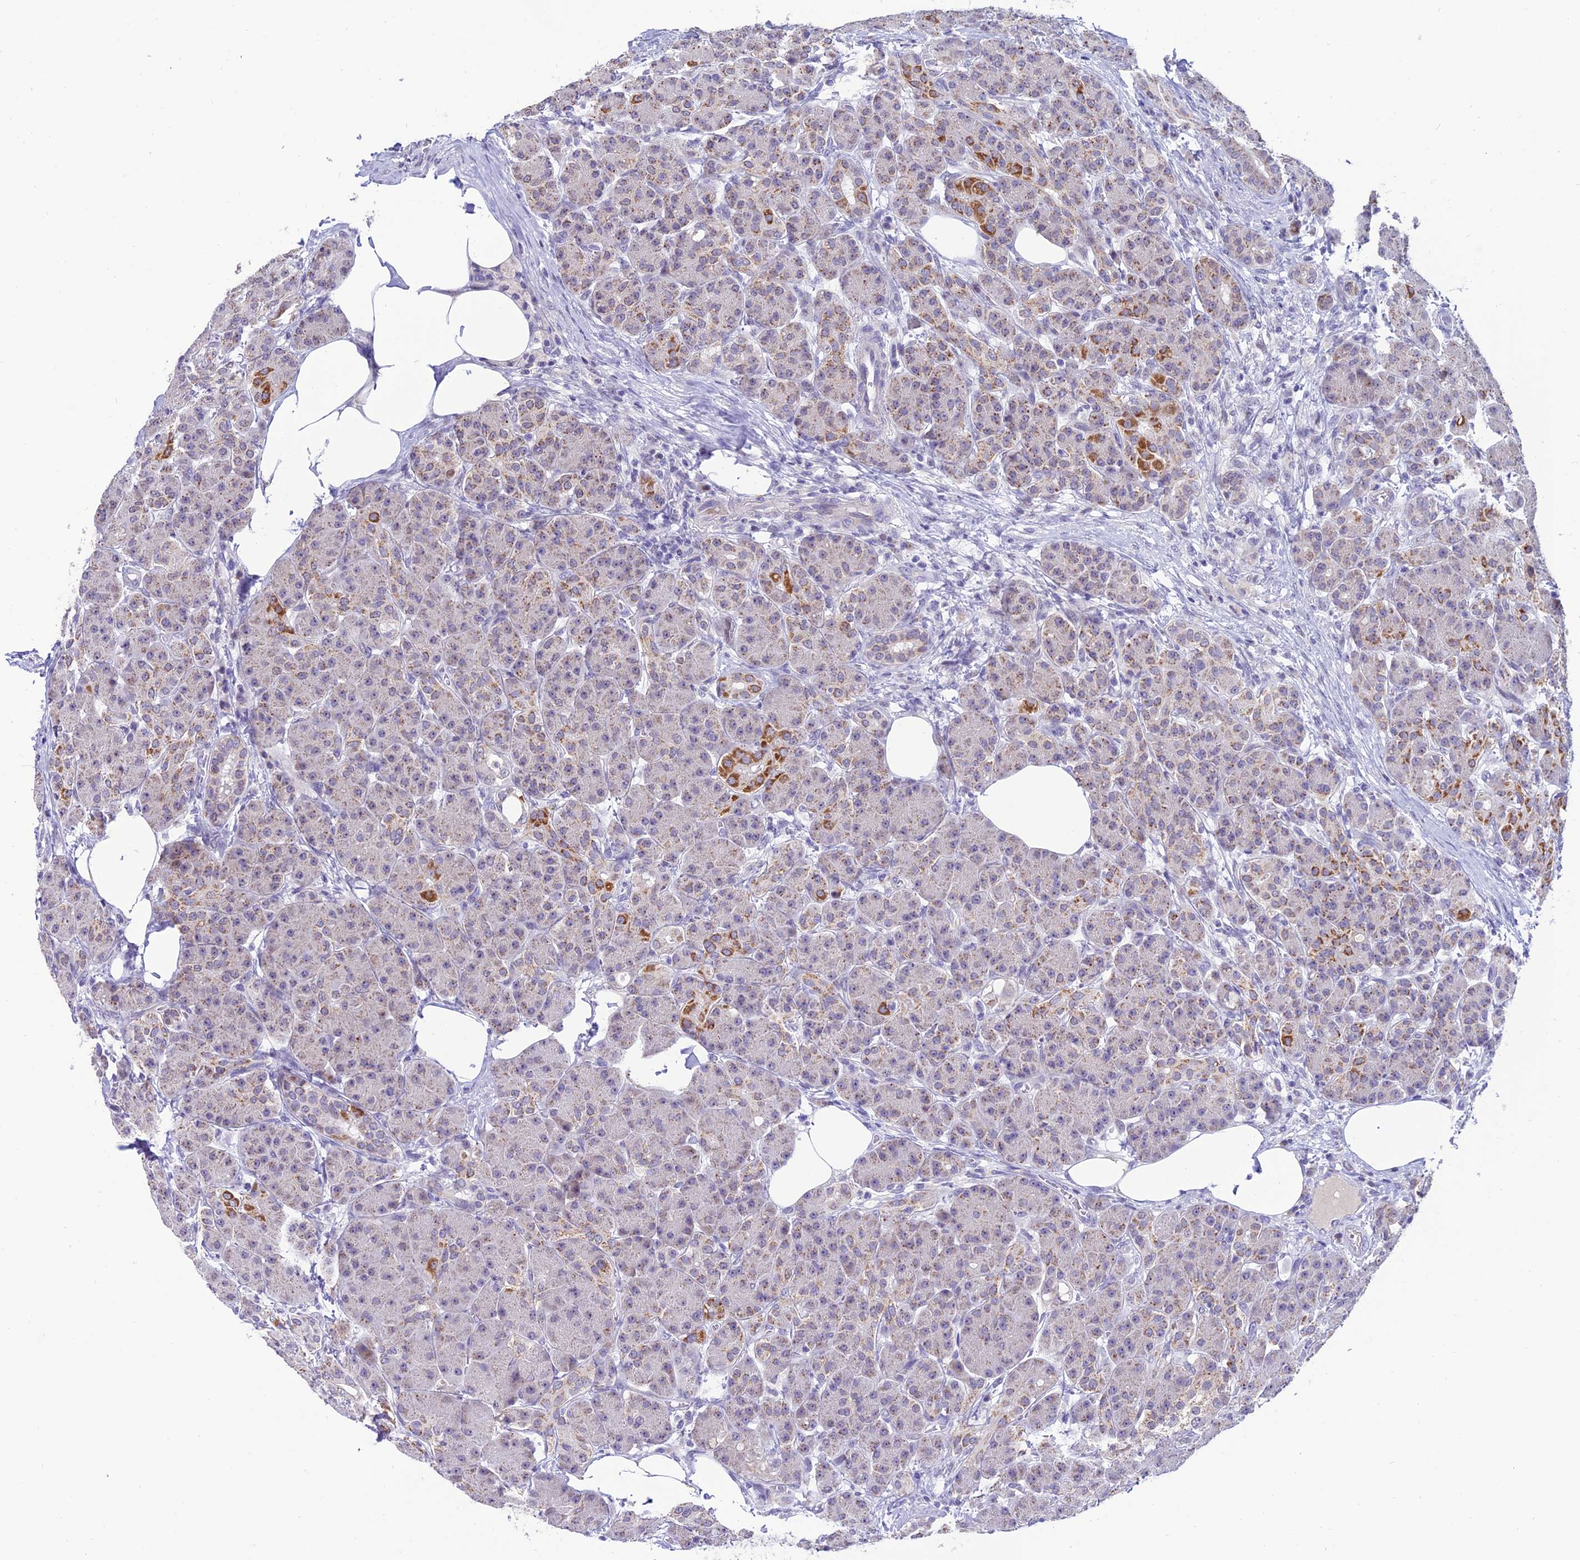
{"staining": {"intensity": "moderate", "quantity": "<25%", "location": "cytoplasmic/membranous"}, "tissue": "pancreas", "cell_type": "Exocrine glandular cells", "image_type": "normal", "snomed": [{"axis": "morphology", "description": "Normal tissue, NOS"}, {"axis": "topography", "description": "Pancreas"}], "caption": "This photomicrograph demonstrates immunohistochemistry staining of benign human pancreas, with low moderate cytoplasmic/membranous expression in about <25% of exocrine glandular cells.", "gene": "SLC10A1", "patient": {"sex": "male", "age": 63}}